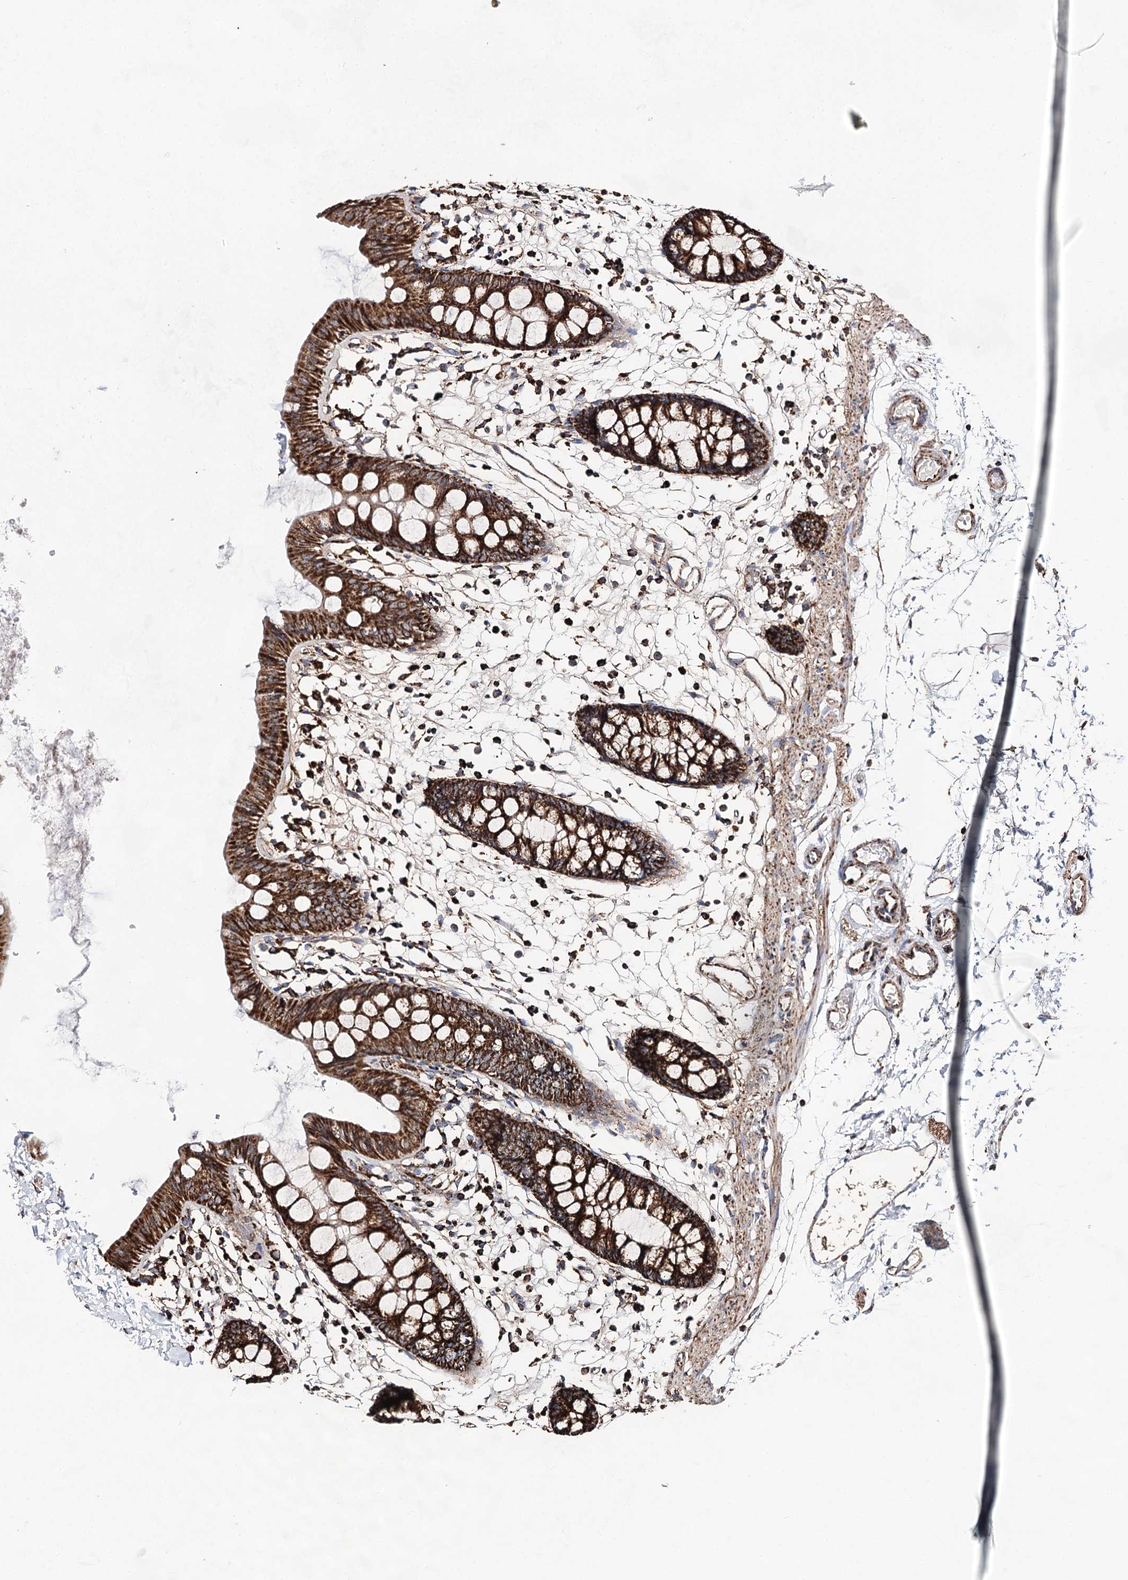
{"staining": {"intensity": "moderate", "quantity": ">75%", "location": "cytoplasmic/membranous"}, "tissue": "colon", "cell_type": "Endothelial cells", "image_type": "normal", "snomed": [{"axis": "morphology", "description": "Normal tissue, NOS"}, {"axis": "topography", "description": "Colon"}], "caption": "Moderate cytoplasmic/membranous positivity is seen in about >75% of endothelial cells in benign colon. (Stains: DAB in brown, nuclei in blue, Microscopy: brightfield microscopy at high magnification).", "gene": "NADK2", "patient": {"sex": "male", "age": 56}}